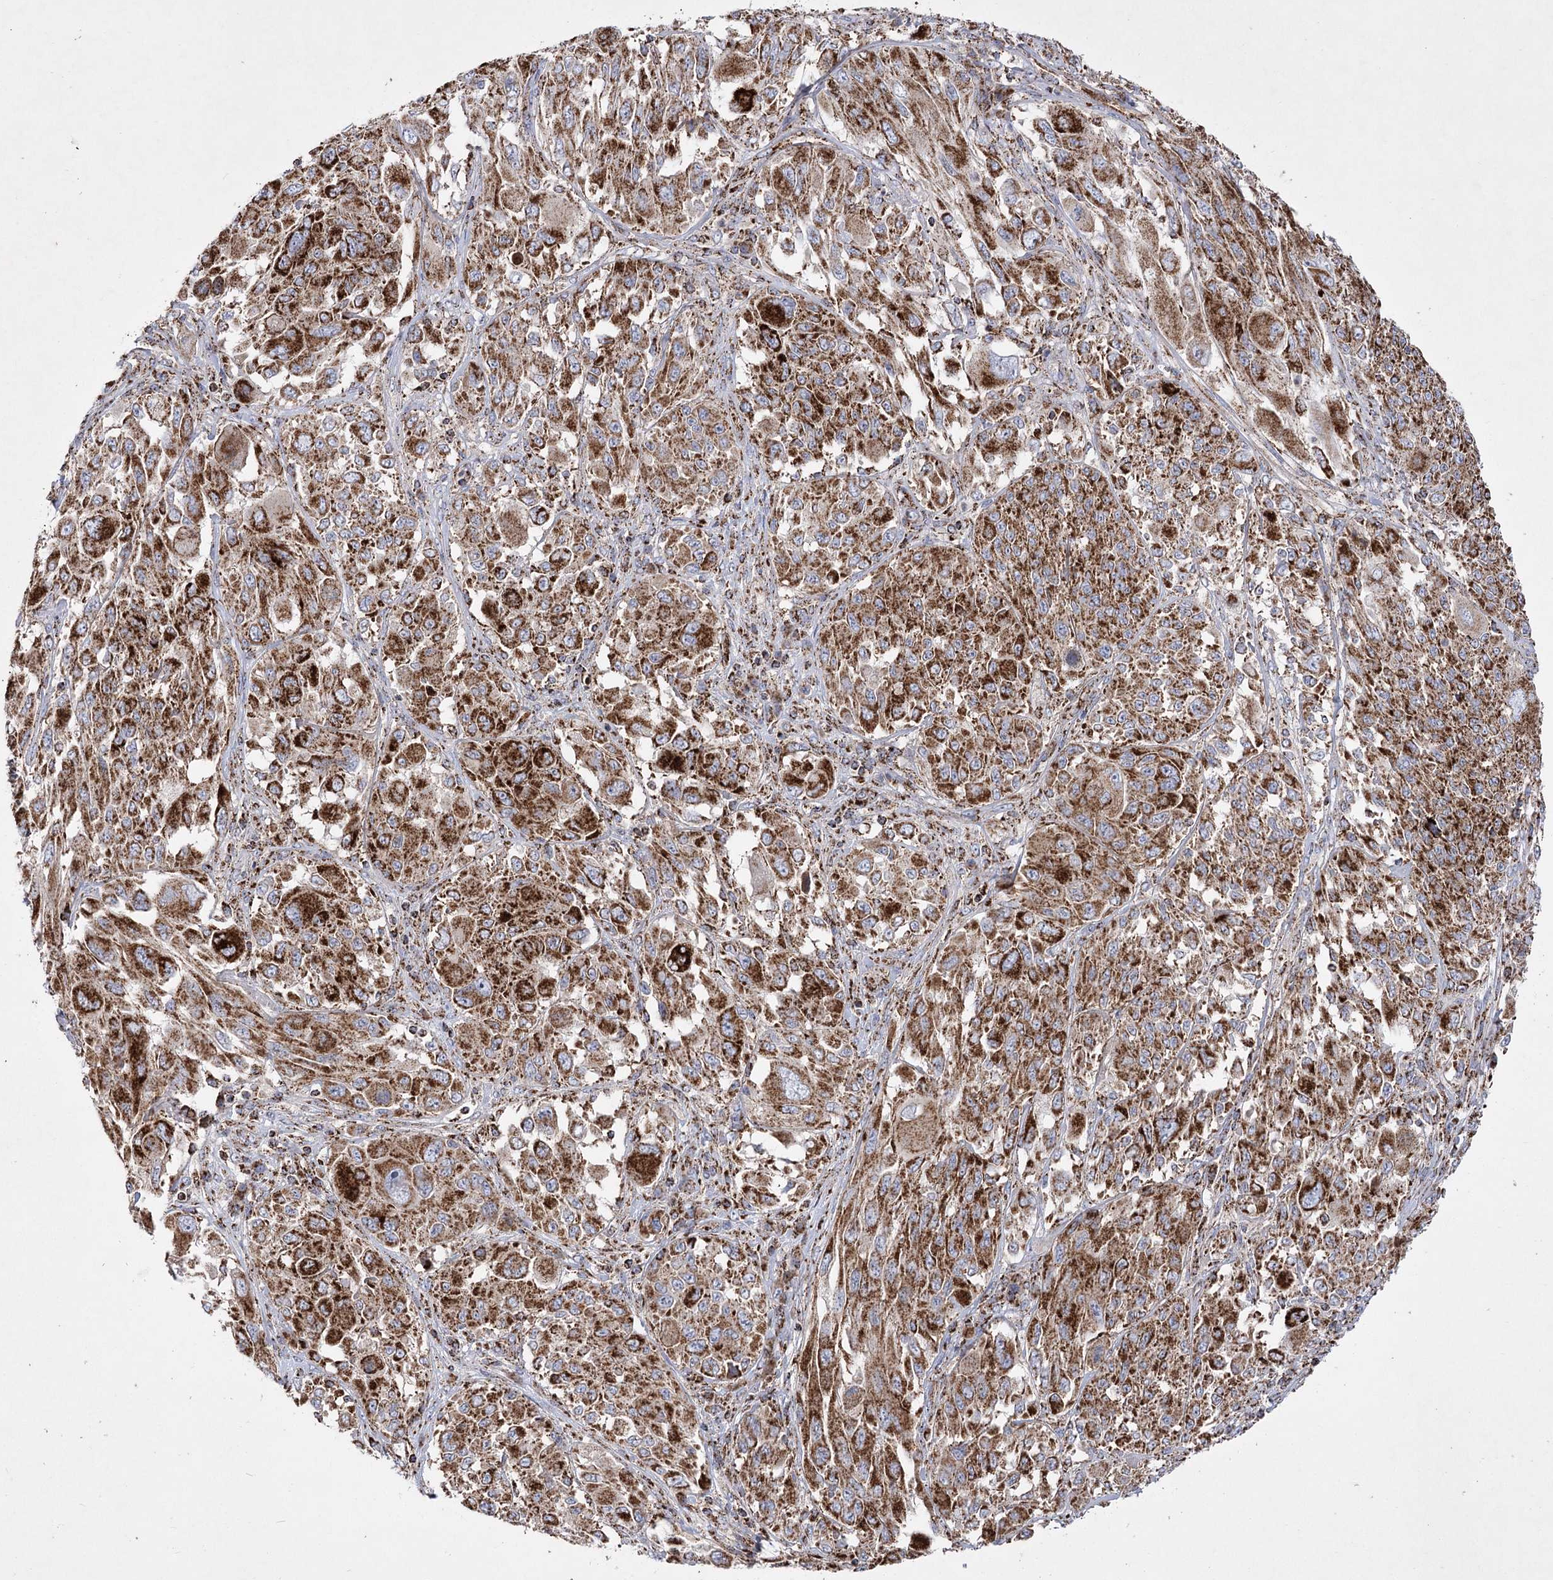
{"staining": {"intensity": "strong", "quantity": ">75%", "location": "cytoplasmic/membranous"}, "tissue": "melanoma", "cell_type": "Tumor cells", "image_type": "cancer", "snomed": [{"axis": "morphology", "description": "Malignant melanoma, NOS"}, {"axis": "topography", "description": "Skin"}], "caption": "Protein staining displays strong cytoplasmic/membranous positivity in about >75% of tumor cells in malignant melanoma.", "gene": "ASNSD1", "patient": {"sex": "female", "age": 91}}